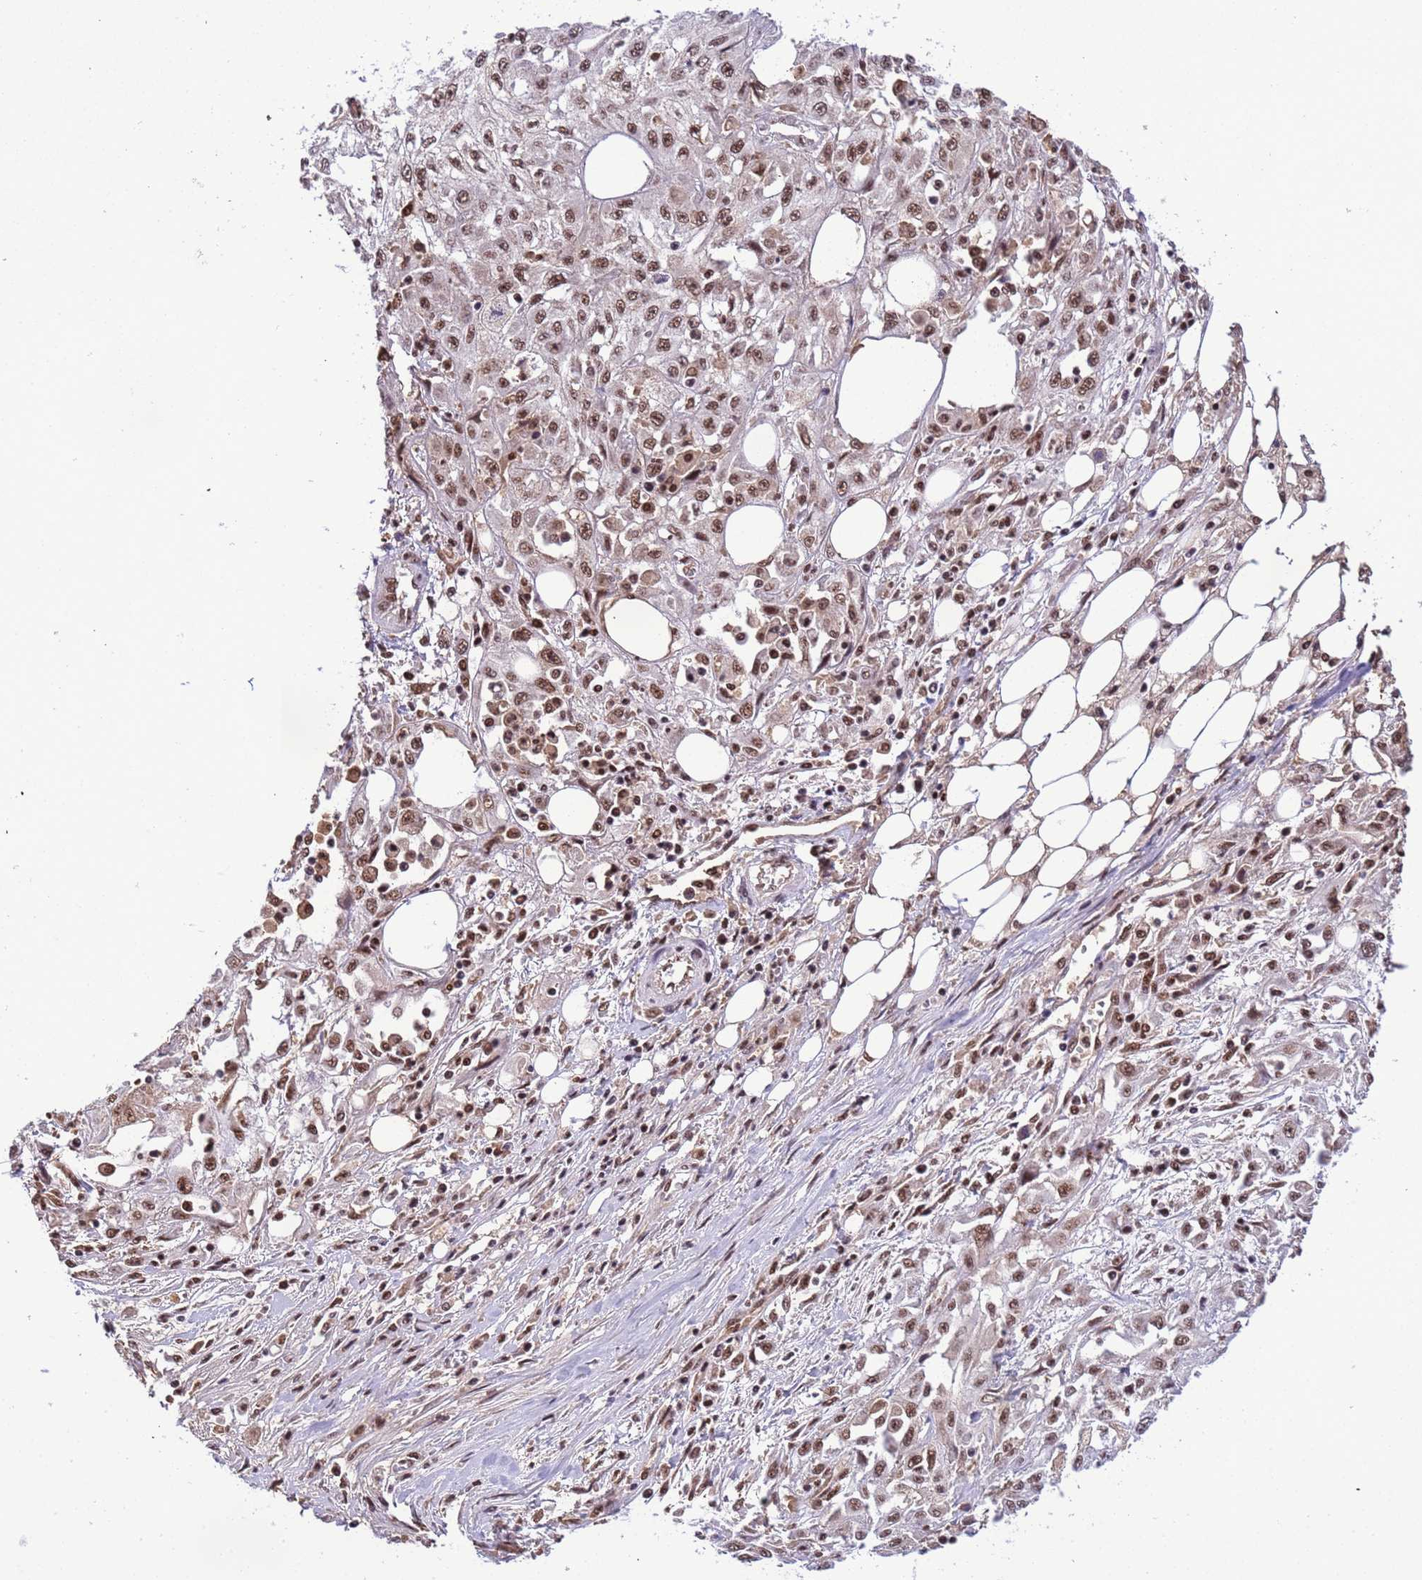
{"staining": {"intensity": "moderate", "quantity": ">75%", "location": "nuclear"}, "tissue": "skin cancer", "cell_type": "Tumor cells", "image_type": "cancer", "snomed": [{"axis": "morphology", "description": "Squamous cell carcinoma, NOS"}, {"axis": "morphology", "description": "Squamous cell carcinoma, metastatic, NOS"}, {"axis": "topography", "description": "Skin"}, {"axis": "topography", "description": "Lymph node"}], "caption": "Immunohistochemistry staining of squamous cell carcinoma (skin), which shows medium levels of moderate nuclear positivity in about >75% of tumor cells indicating moderate nuclear protein positivity. The staining was performed using DAB (brown) for protein detection and nuclei were counterstained in hematoxylin (blue).", "gene": "SRRT", "patient": {"sex": "male", "age": 75}}